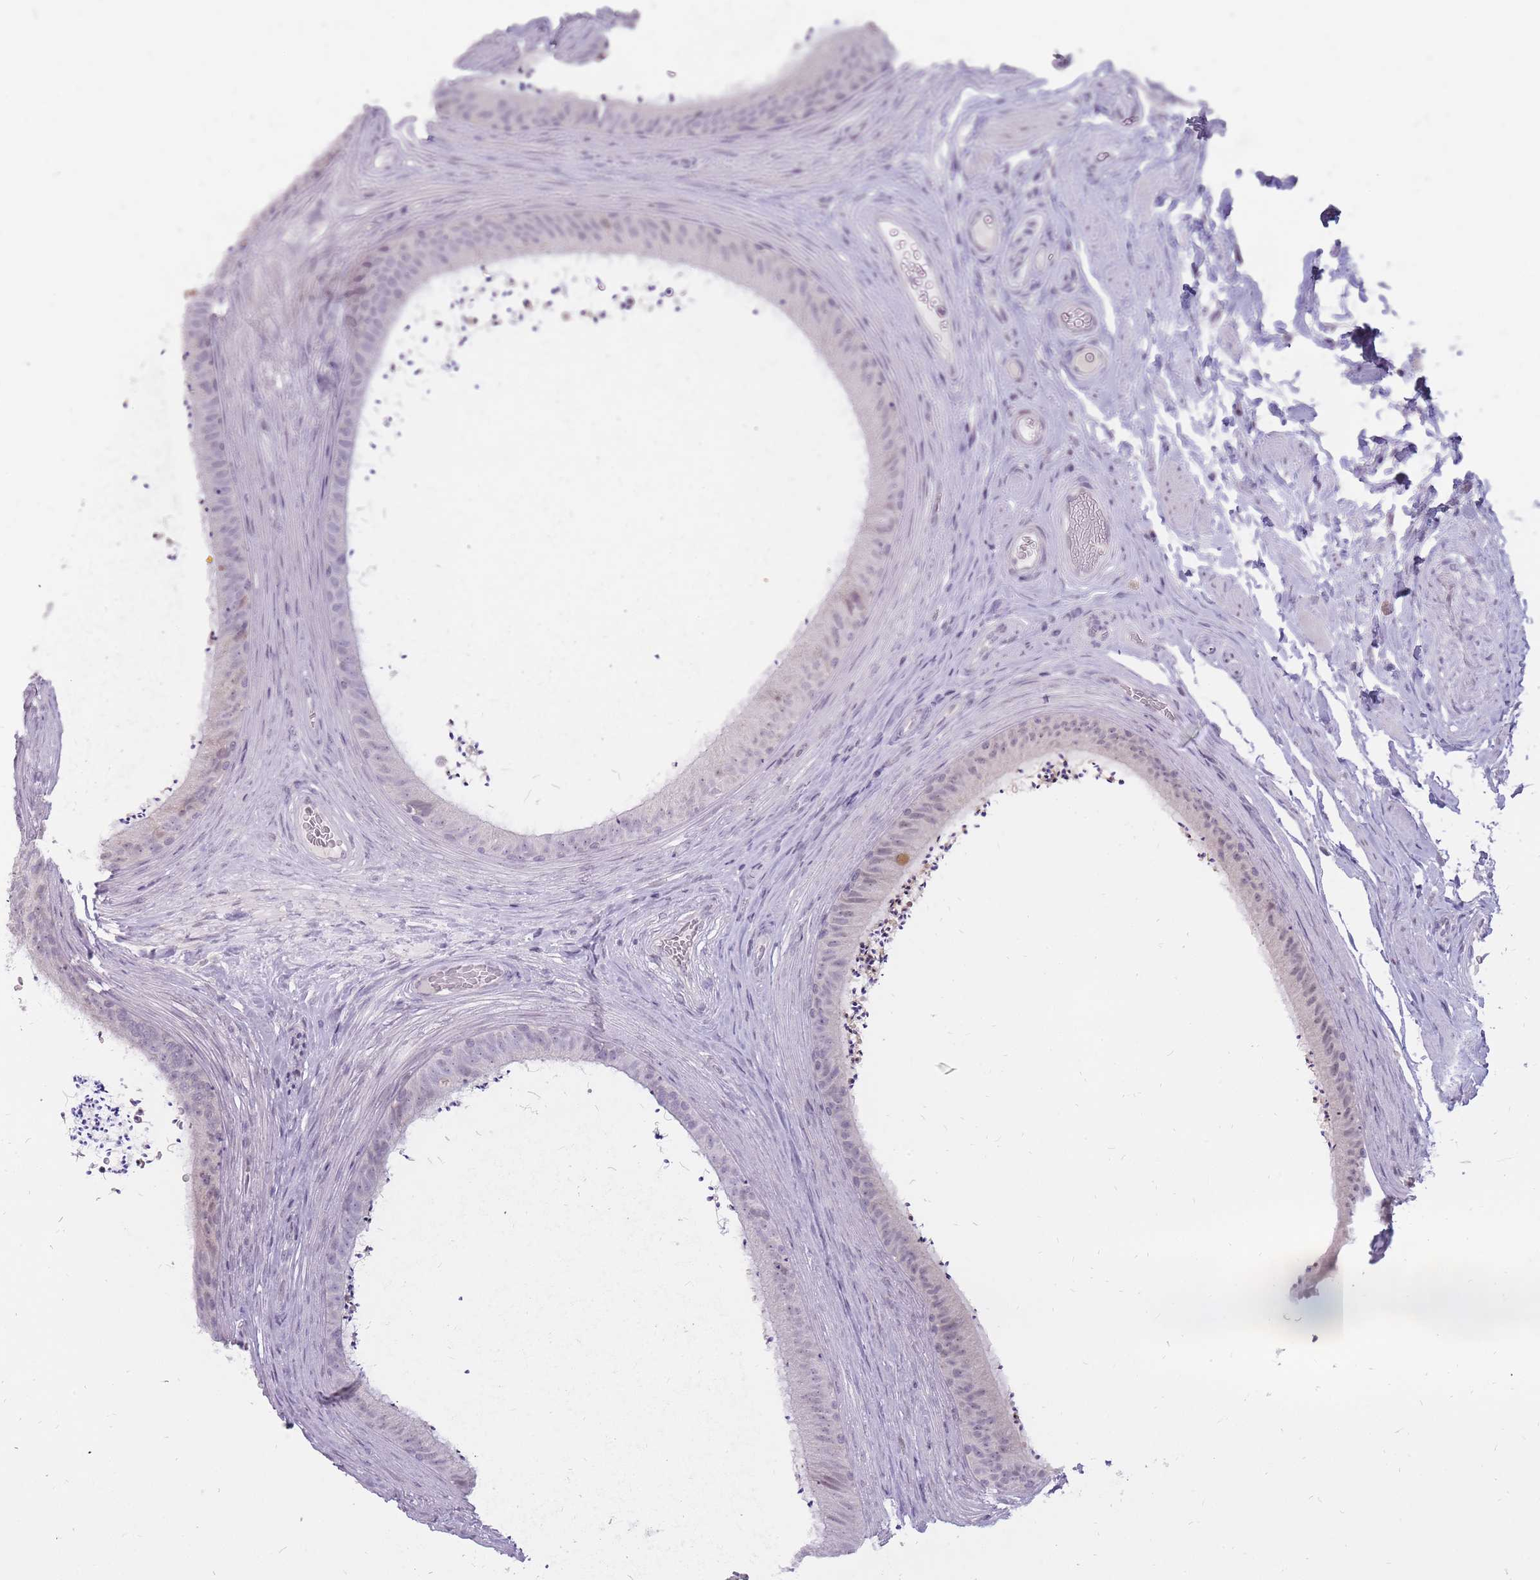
{"staining": {"intensity": "weak", "quantity": "<25%", "location": "nuclear"}, "tissue": "epididymis", "cell_type": "Glandular cells", "image_type": "normal", "snomed": [{"axis": "morphology", "description": "Normal tissue, NOS"}, {"axis": "topography", "description": "Testis"}, {"axis": "topography", "description": "Epididymis"}], "caption": "The immunohistochemistry micrograph has no significant staining in glandular cells of epididymis.", "gene": "POM121C", "patient": {"sex": "male", "age": 41}}